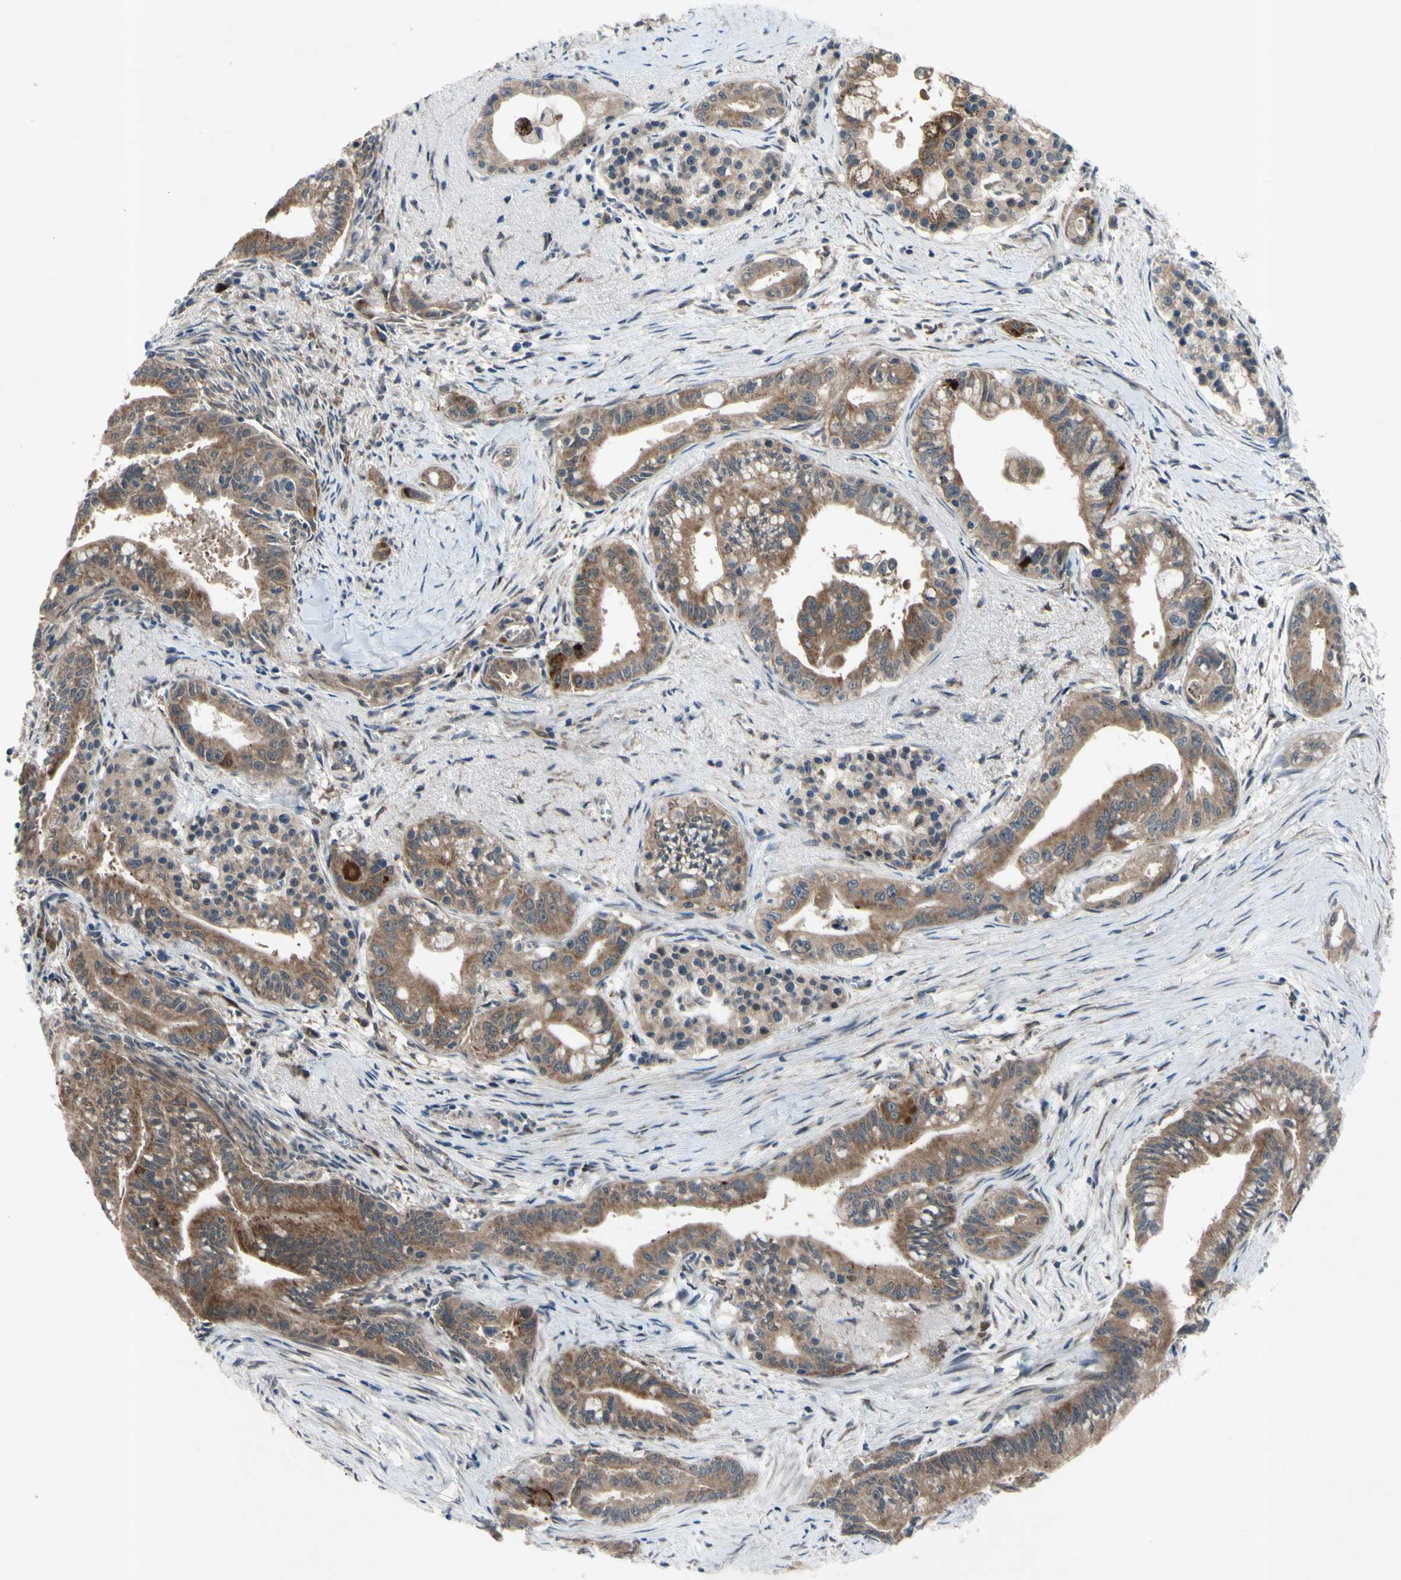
{"staining": {"intensity": "moderate", "quantity": ">75%", "location": "cytoplasmic/membranous"}, "tissue": "pancreatic cancer", "cell_type": "Tumor cells", "image_type": "cancer", "snomed": [{"axis": "morphology", "description": "Adenocarcinoma, NOS"}, {"axis": "topography", "description": "Pancreas"}], "caption": "A medium amount of moderate cytoplasmic/membranous expression is appreciated in approximately >75% of tumor cells in pancreatic cancer (adenocarcinoma) tissue.", "gene": "SVIL", "patient": {"sex": "male", "age": 70}}